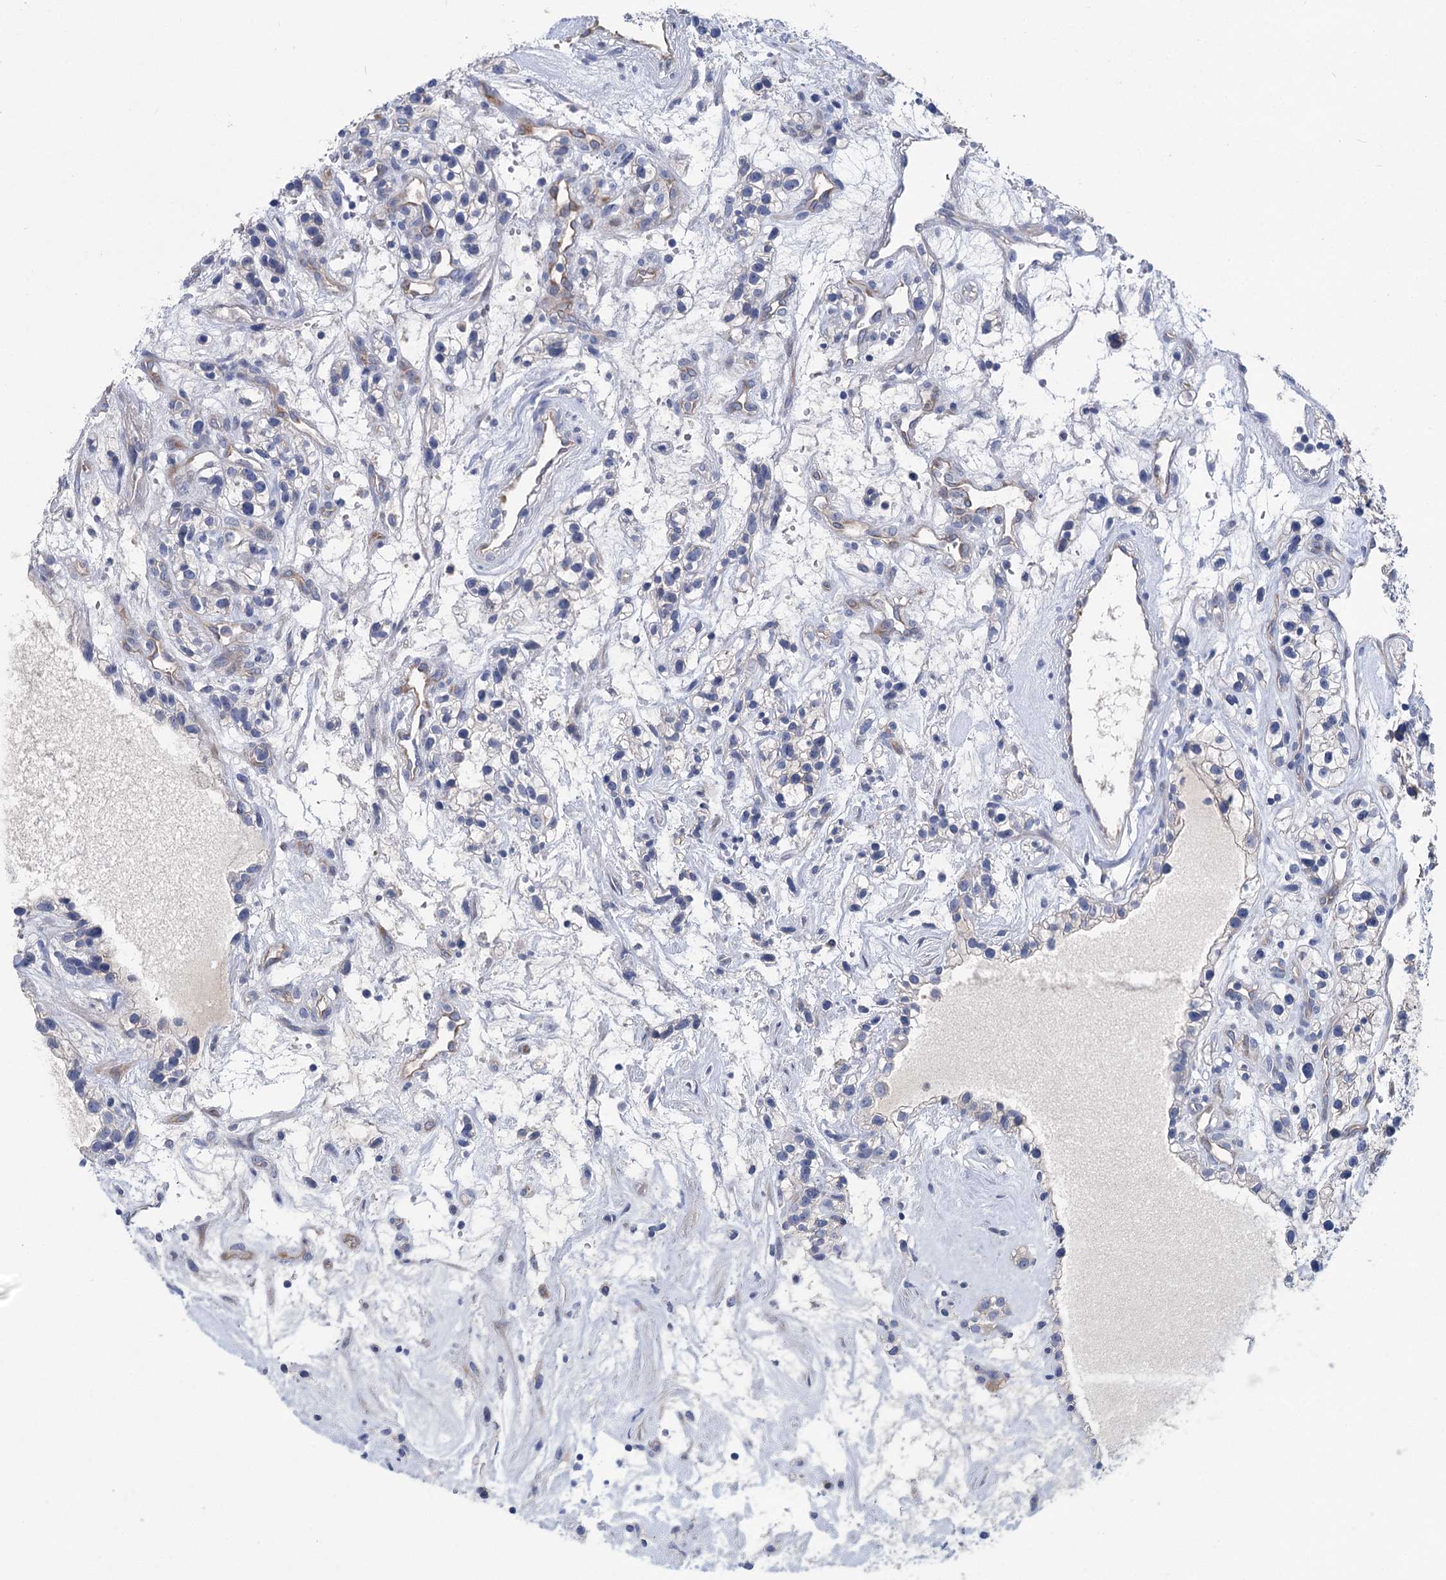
{"staining": {"intensity": "weak", "quantity": "25%-75%", "location": "cytoplasmic/membranous"}, "tissue": "renal cancer", "cell_type": "Tumor cells", "image_type": "cancer", "snomed": [{"axis": "morphology", "description": "Adenocarcinoma, NOS"}, {"axis": "topography", "description": "Kidney"}], "caption": "The immunohistochemical stain shows weak cytoplasmic/membranous expression in tumor cells of renal cancer tissue. Nuclei are stained in blue.", "gene": "CHDH", "patient": {"sex": "female", "age": 57}}